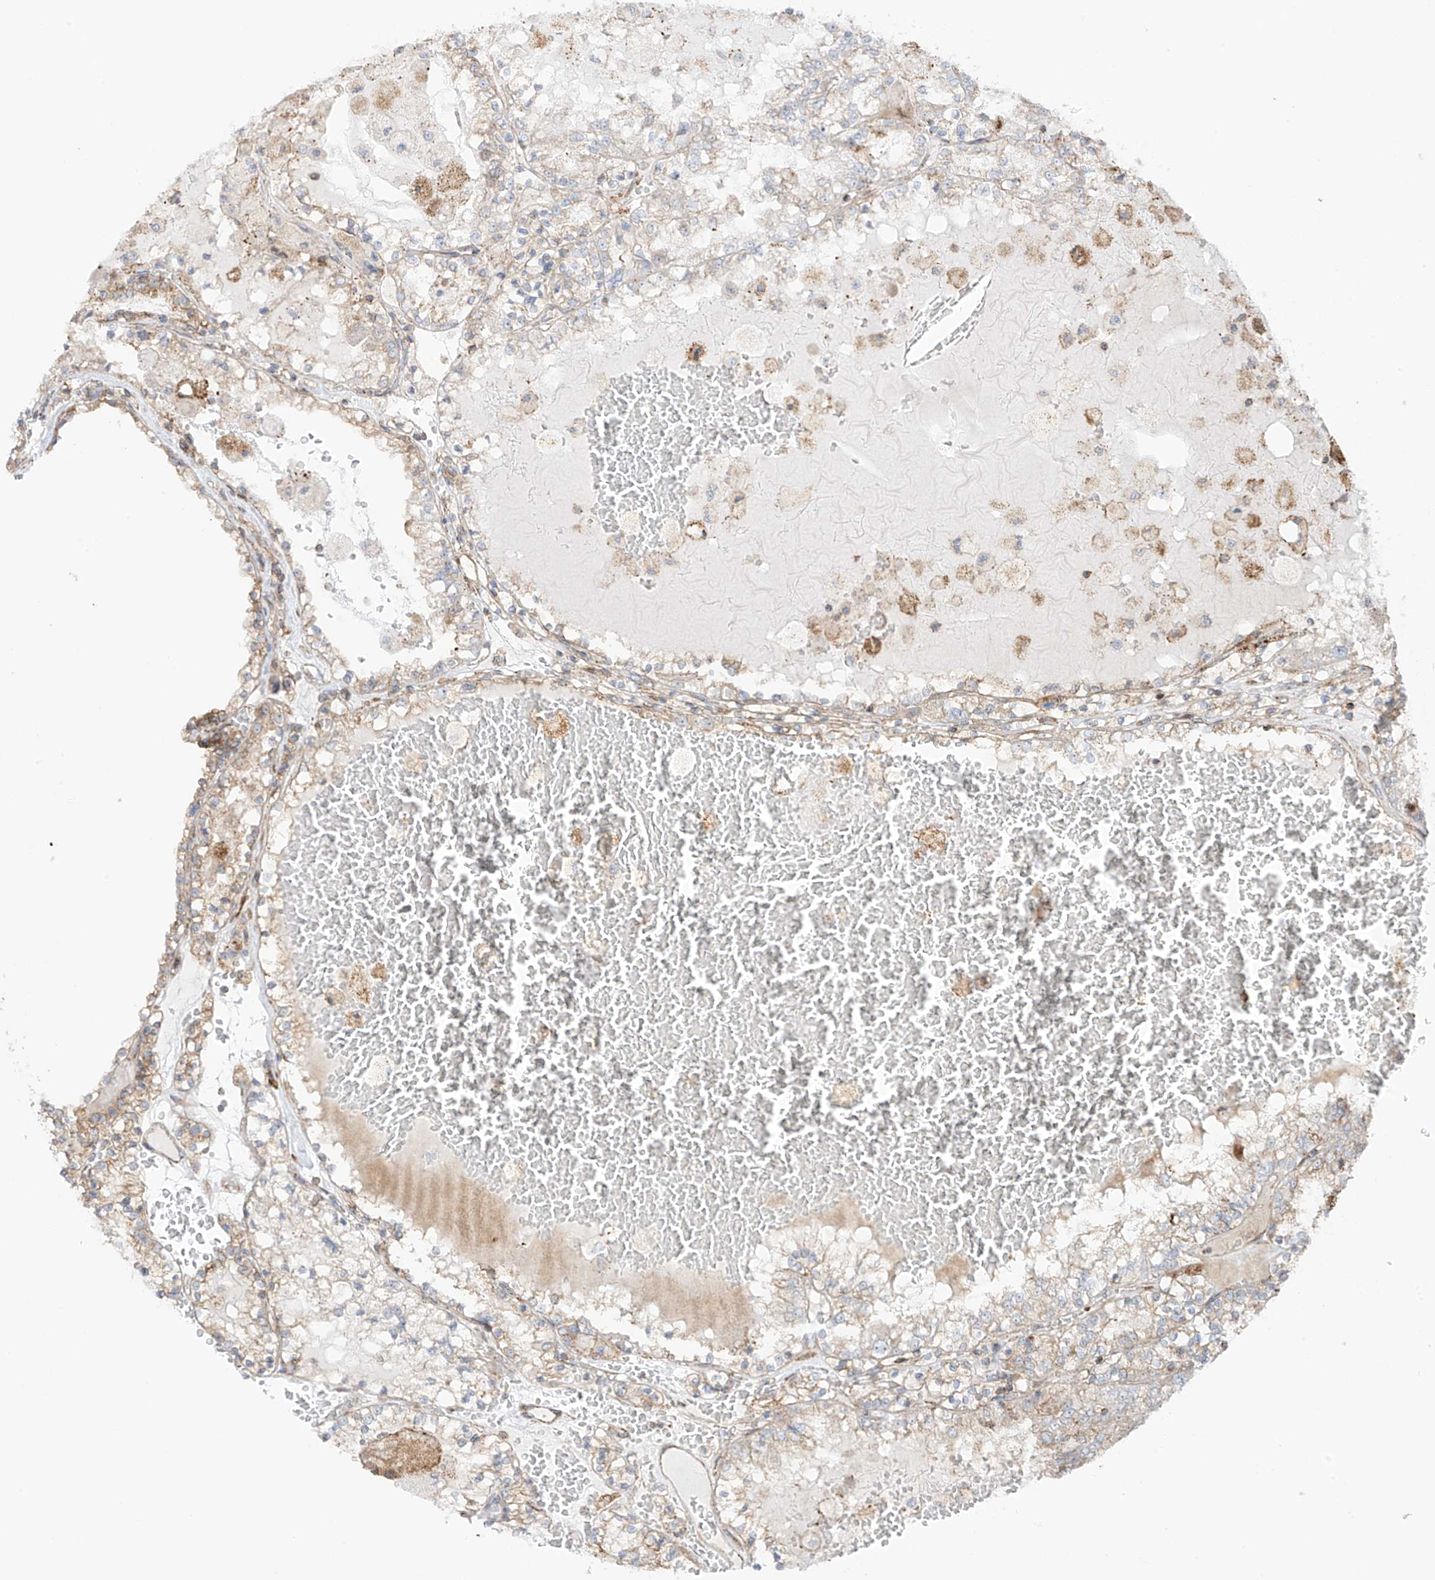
{"staining": {"intensity": "negative", "quantity": "none", "location": "none"}, "tissue": "renal cancer", "cell_type": "Tumor cells", "image_type": "cancer", "snomed": [{"axis": "morphology", "description": "Adenocarcinoma, NOS"}, {"axis": "topography", "description": "Kidney"}], "caption": "Immunohistochemistry image of human renal adenocarcinoma stained for a protein (brown), which shows no staining in tumor cells. (Brightfield microscopy of DAB (3,3'-diaminobenzidine) IHC at high magnification).", "gene": "XKR3", "patient": {"sex": "female", "age": 56}}